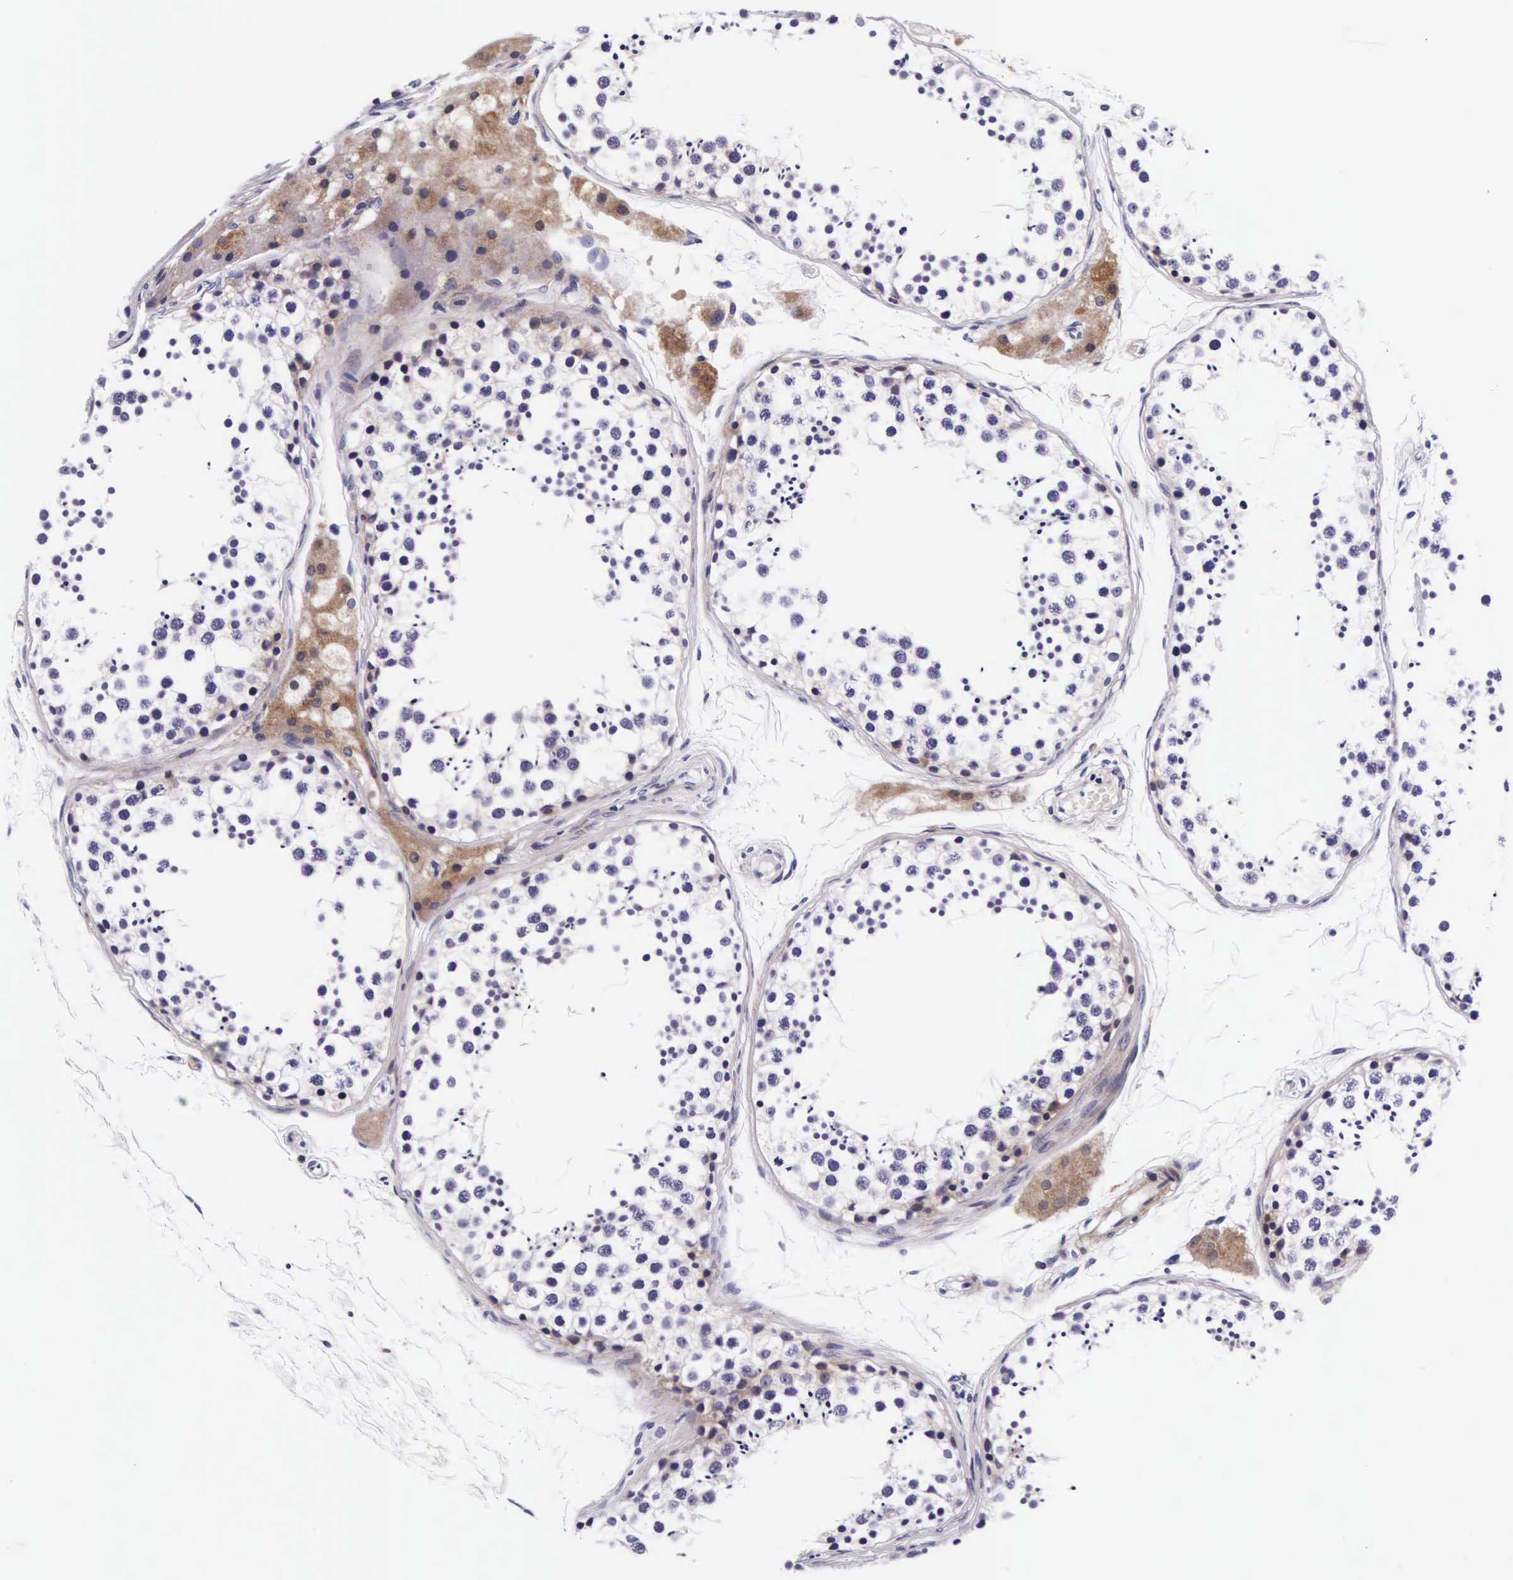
{"staining": {"intensity": "negative", "quantity": "none", "location": "none"}, "tissue": "testis", "cell_type": "Cells in seminiferous ducts", "image_type": "normal", "snomed": [{"axis": "morphology", "description": "Normal tissue, NOS"}, {"axis": "topography", "description": "Testis"}], "caption": "IHC of unremarkable human testis shows no positivity in cells in seminiferous ducts. (DAB IHC with hematoxylin counter stain).", "gene": "UPRT", "patient": {"sex": "male", "age": 57}}